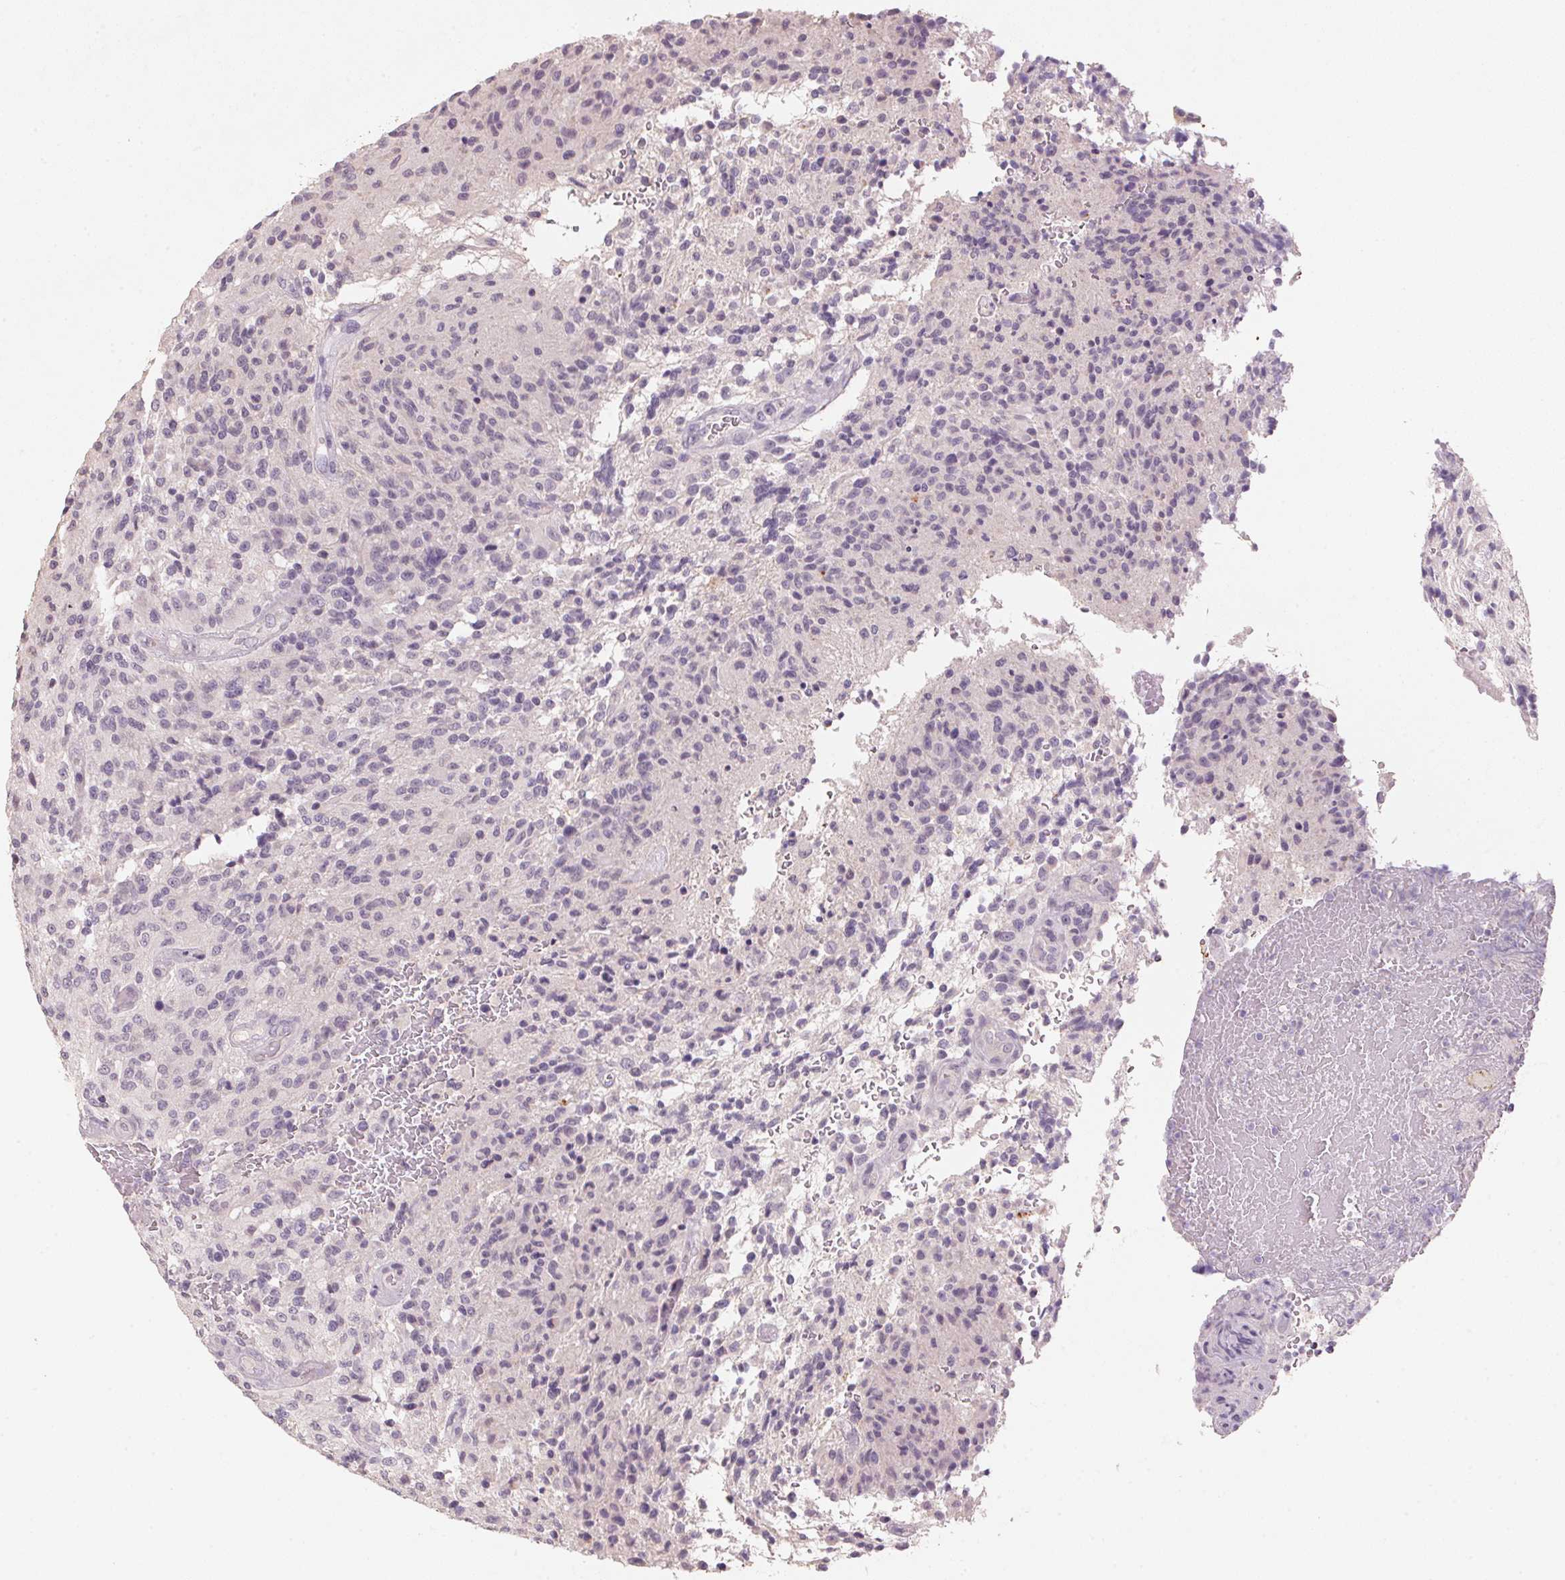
{"staining": {"intensity": "negative", "quantity": "none", "location": "none"}, "tissue": "glioma", "cell_type": "Tumor cells", "image_type": "cancer", "snomed": [{"axis": "morphology", "description": "Normal tissue, NOS"}, {"axis": "morphology", "description": "Glioma, malignant, High grade"}, {"axis": "topography", "description": "Cerebral cortex"}], "caption": "This is an immunohistochemistry histopathology image of human glioma. There is no staining in tumor cells.", "gene": "CXCL5", "patient": {"sex": "male", "age": 56}}